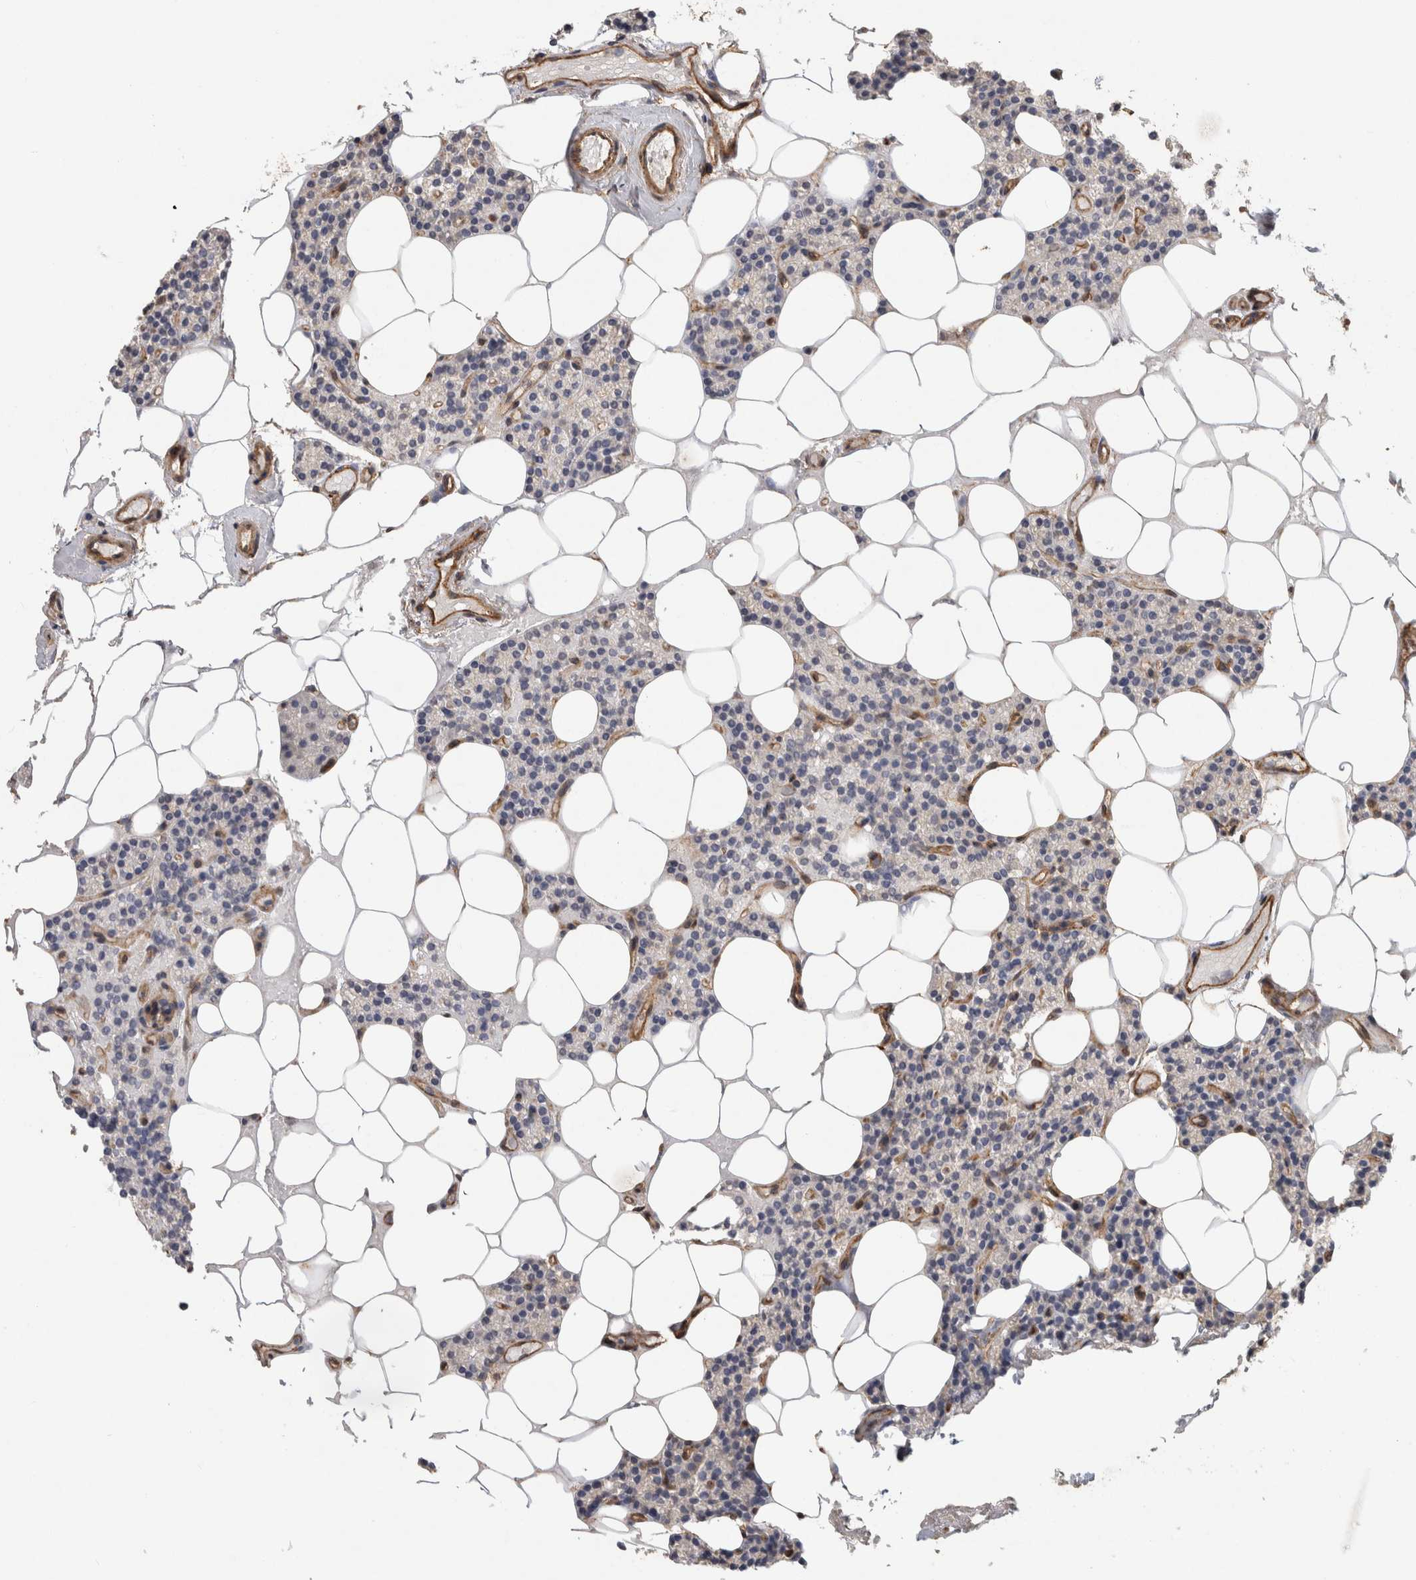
{"staining": {"intensity": "negative", "quantity": "none", "location": "none"}, "tissue": "parathyroid gland", "cell_type": "Glandular cells", "image_type": "normal", "snomed": [{"axis": "morphology", "description": "Normal tissue, NOS"}, {"axis": "topography", "description": "Parathyroid gland"}], "caption": "High magnification brightfield microscopy of unremarkable parathyroid gland stained with DAB (brown) and counterstained with hematoxylin (blue): glandular cells show no significant staining. (Immunohistochemistry (ihc), brightfield microscopy, high magnification).", "gene": "RECK", "patient": {"sex": "male", "age": 75}}